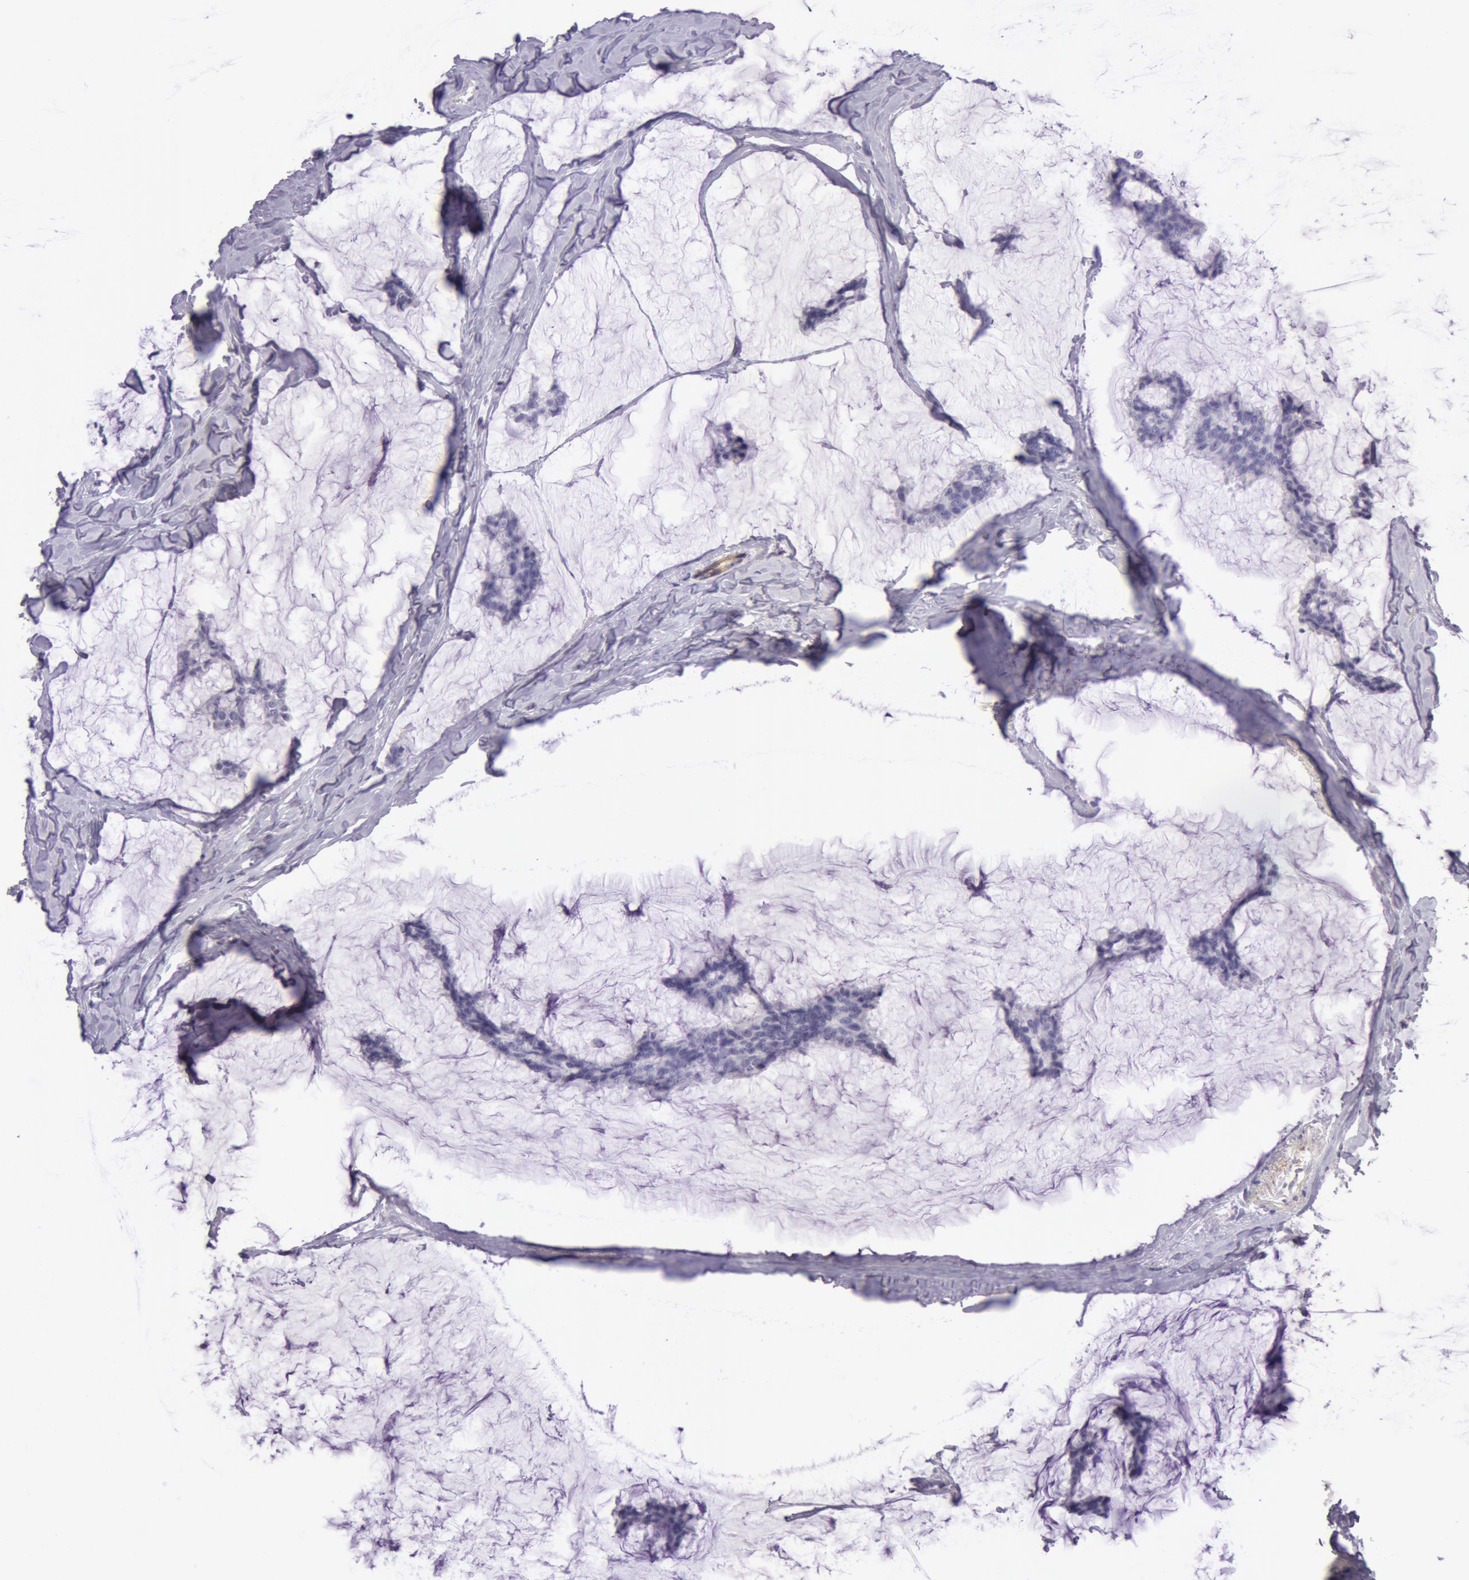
{"staining": {"intensity": "negative", "quantity": "none", "location": "none"}, "tissue": "breast cancer", "cell_type": "Tumor cells", "image_type": "cancer", "snomed": [{"axis": "morphology", "description": "Duct carcinoma"}, {"axis": "topography", "description": "Breast"}], "caption": "Immunohistochemical staining of human breast invasive ductal carcinoma demonstrates no significant positivity in tumor cells.", "gene": "LY75", "patient": {"sex": "female", "age": 93}}